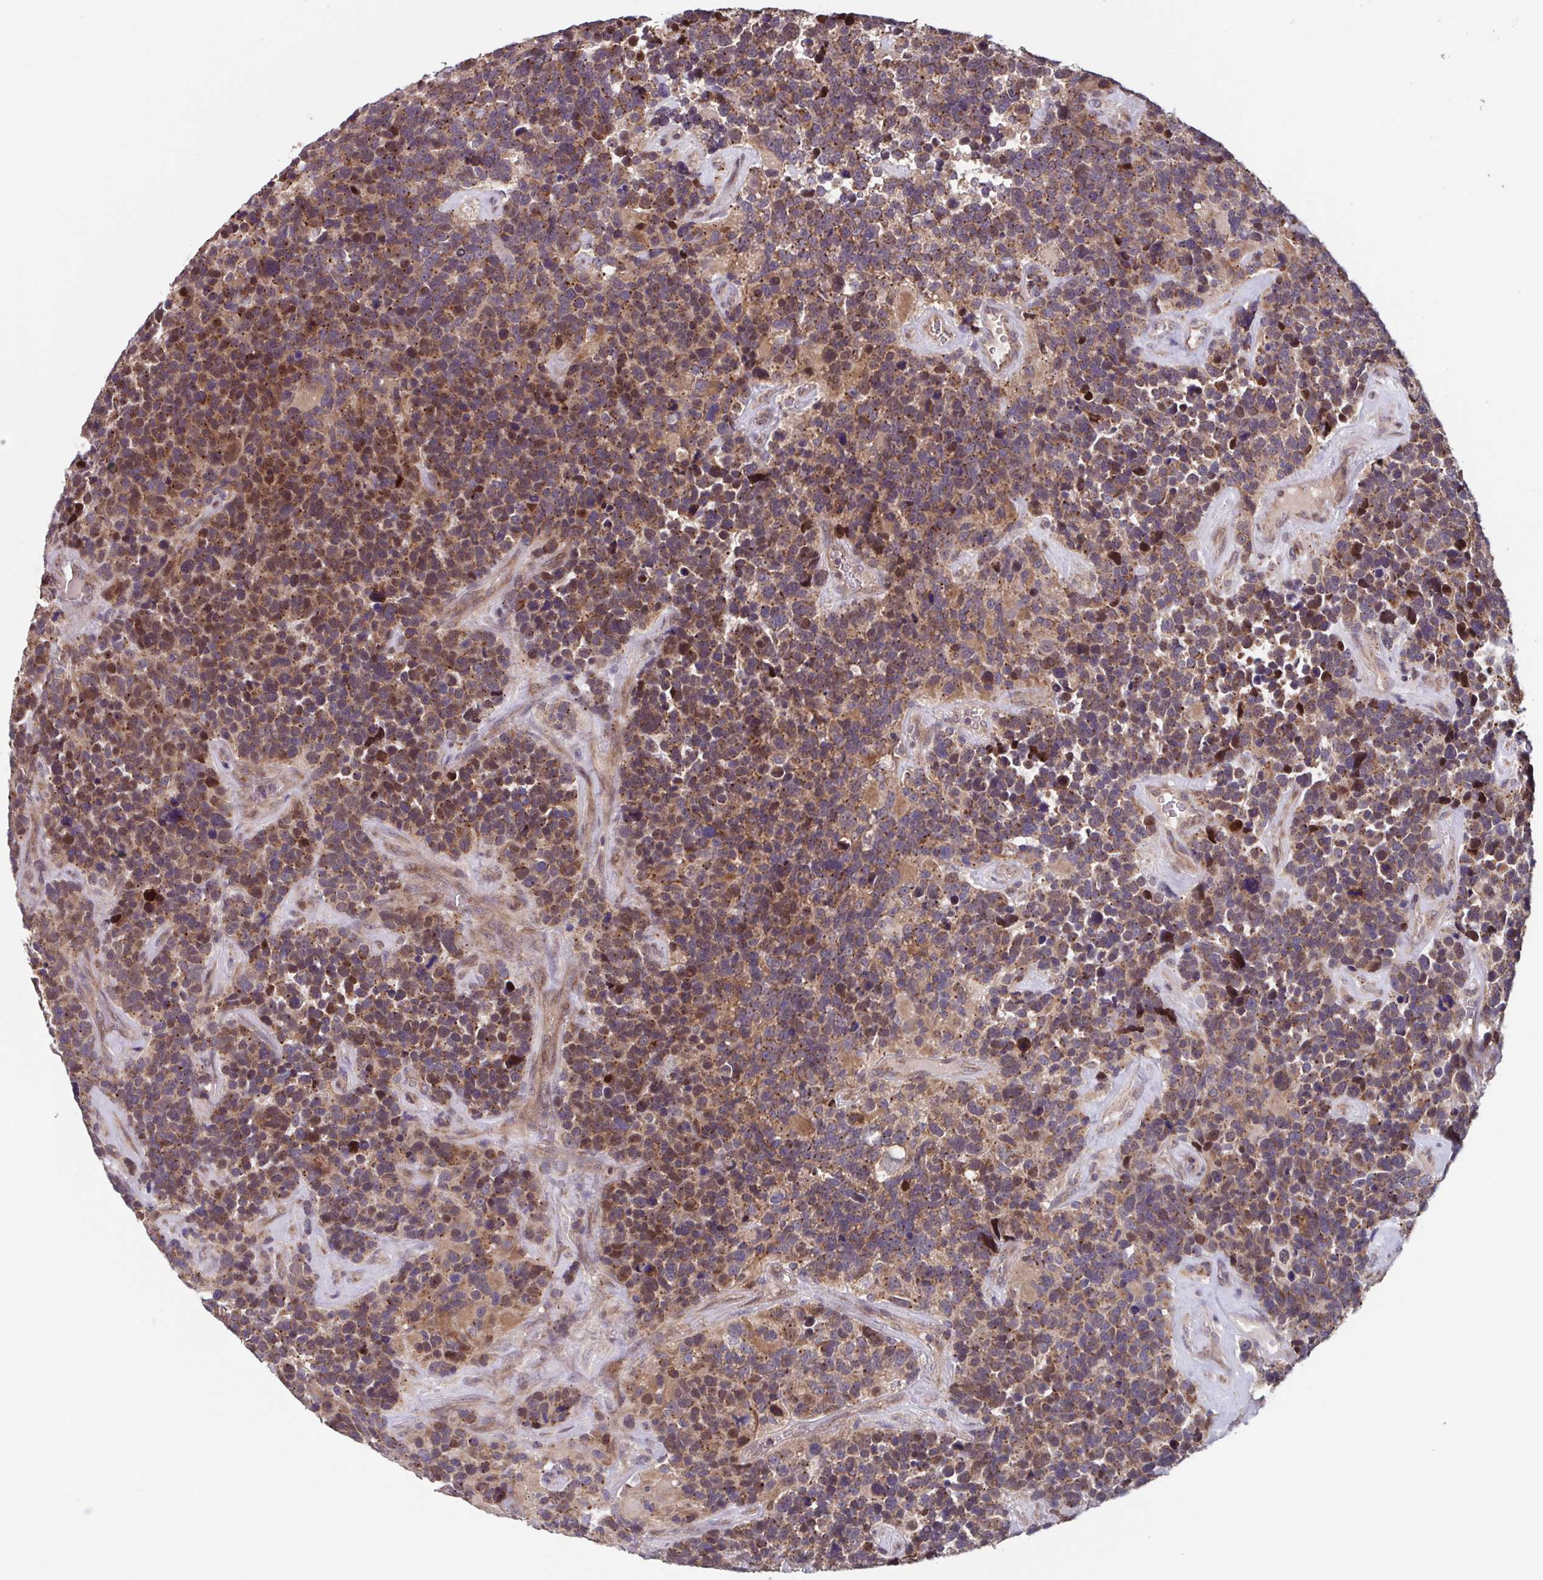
{"staining": {"intensity": "moderate", "quantity": ">75%", "location": "cytoplasmic/membranous"}, "tissue": "glioma", "cell_type": "Tumor cells", "image_type": "cancer", "snomed": [{"axis": "morphology", "description": "Glioma, malignant, High grade"}, {"axis": "topography", "description": "Brain"}], "caption": "Immunohistochemistry (DAB) staining of glioma demonstrates moderate cytoplasmic/membranous protein expression in about >75% of tumor cells. (DAB = brown stain, brightfield microscopy at high magnification).", "gene": "TTC19", "patient": {"sex": "male", "age": 33}}